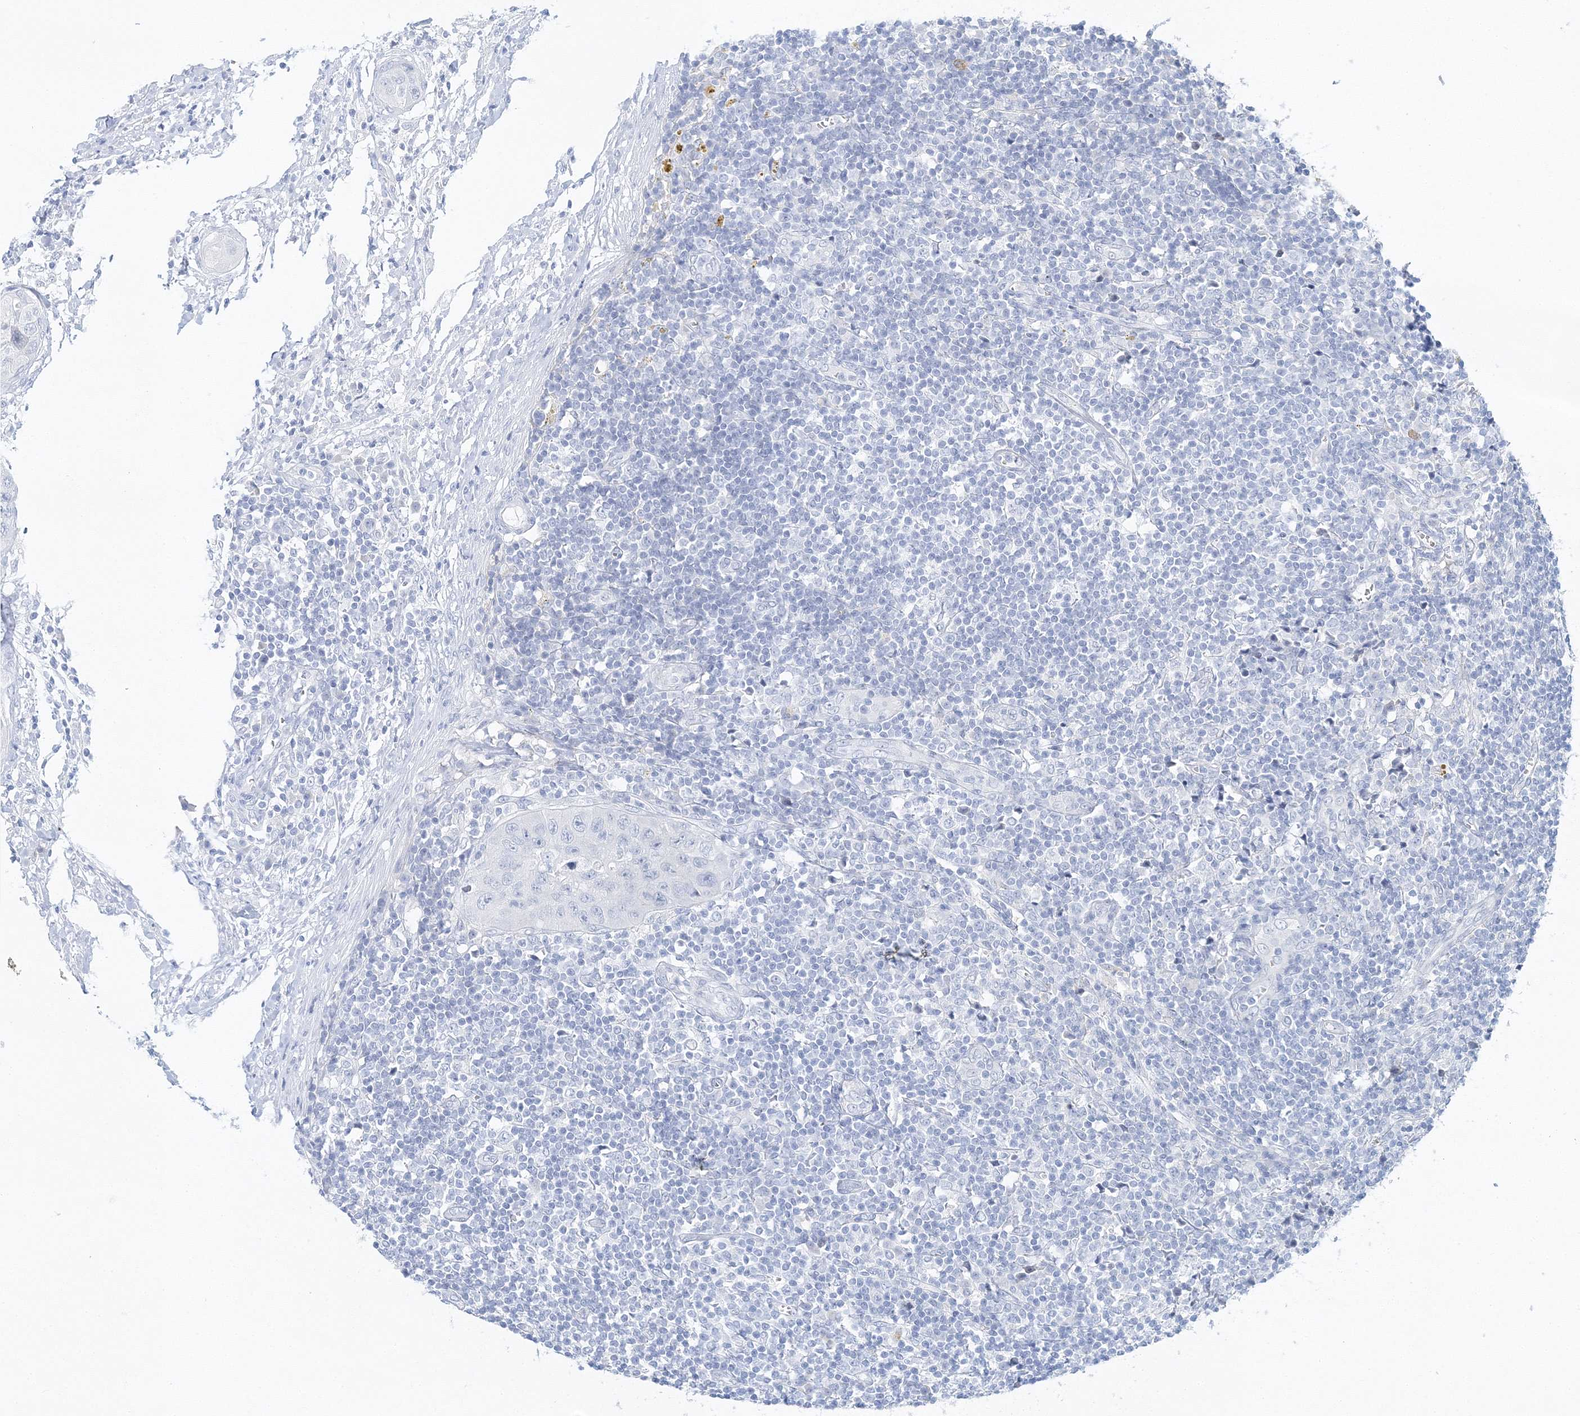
{"staining": {"intensity": "negative", "quantity": "none", "location": "none"}, "tissue": "lymph node", "cell_type": "Non-germinal center cells", "image_type": "normal", "snomed": [{"axis": "morphology", "description": "Normal tissue, NOS"}, {"axis": "morphology", "description": "Squamous cell carcinoma, metastatic, NOS"}, {"axis": "topography", "description": "Lymph node"}], "caption": "Protein analysis of benign lymph node shows no significant expression in non-germinal center cells.", "gene": "VILL", "patient": {"sex": "male", "age": 73}}